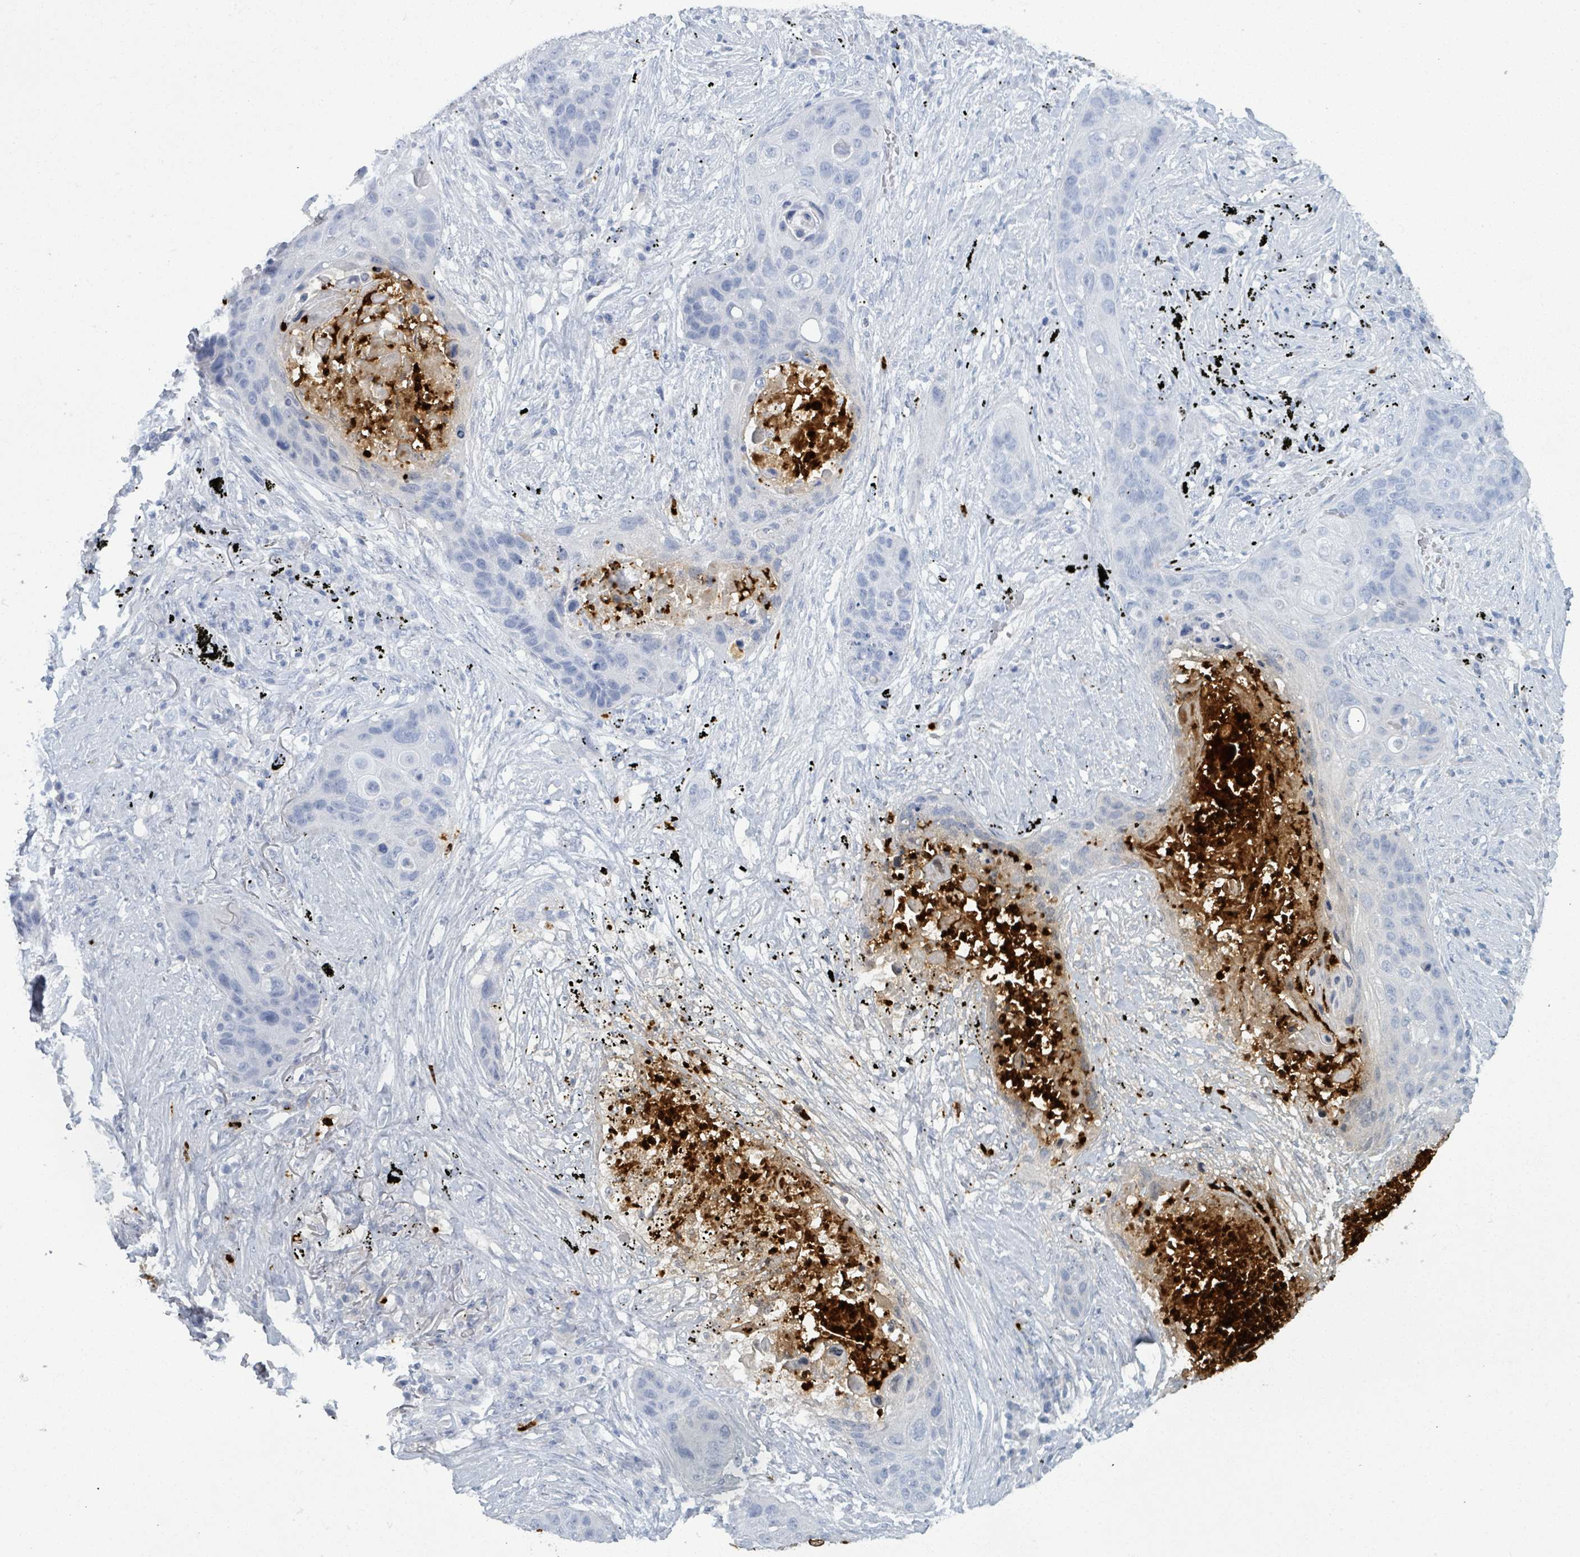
{"staining": {"intensity": "negative", "quantity": "none", "location": "none"}, "tissue": "lung cancer", "cell_type": "Tumor cells", "image_type": "cancer", "snomed": [{"axis": "morphology", "description": "Squamous cell carcinoma, NOS"}, {"axis": "topography", "description": "Lung"}], "caption": "There is no significant staining in tumor cells of lung cancer (squamous cell carcinoma).", "gene": "DEFA4", "patient": {"sex": "female", "age": 63}}